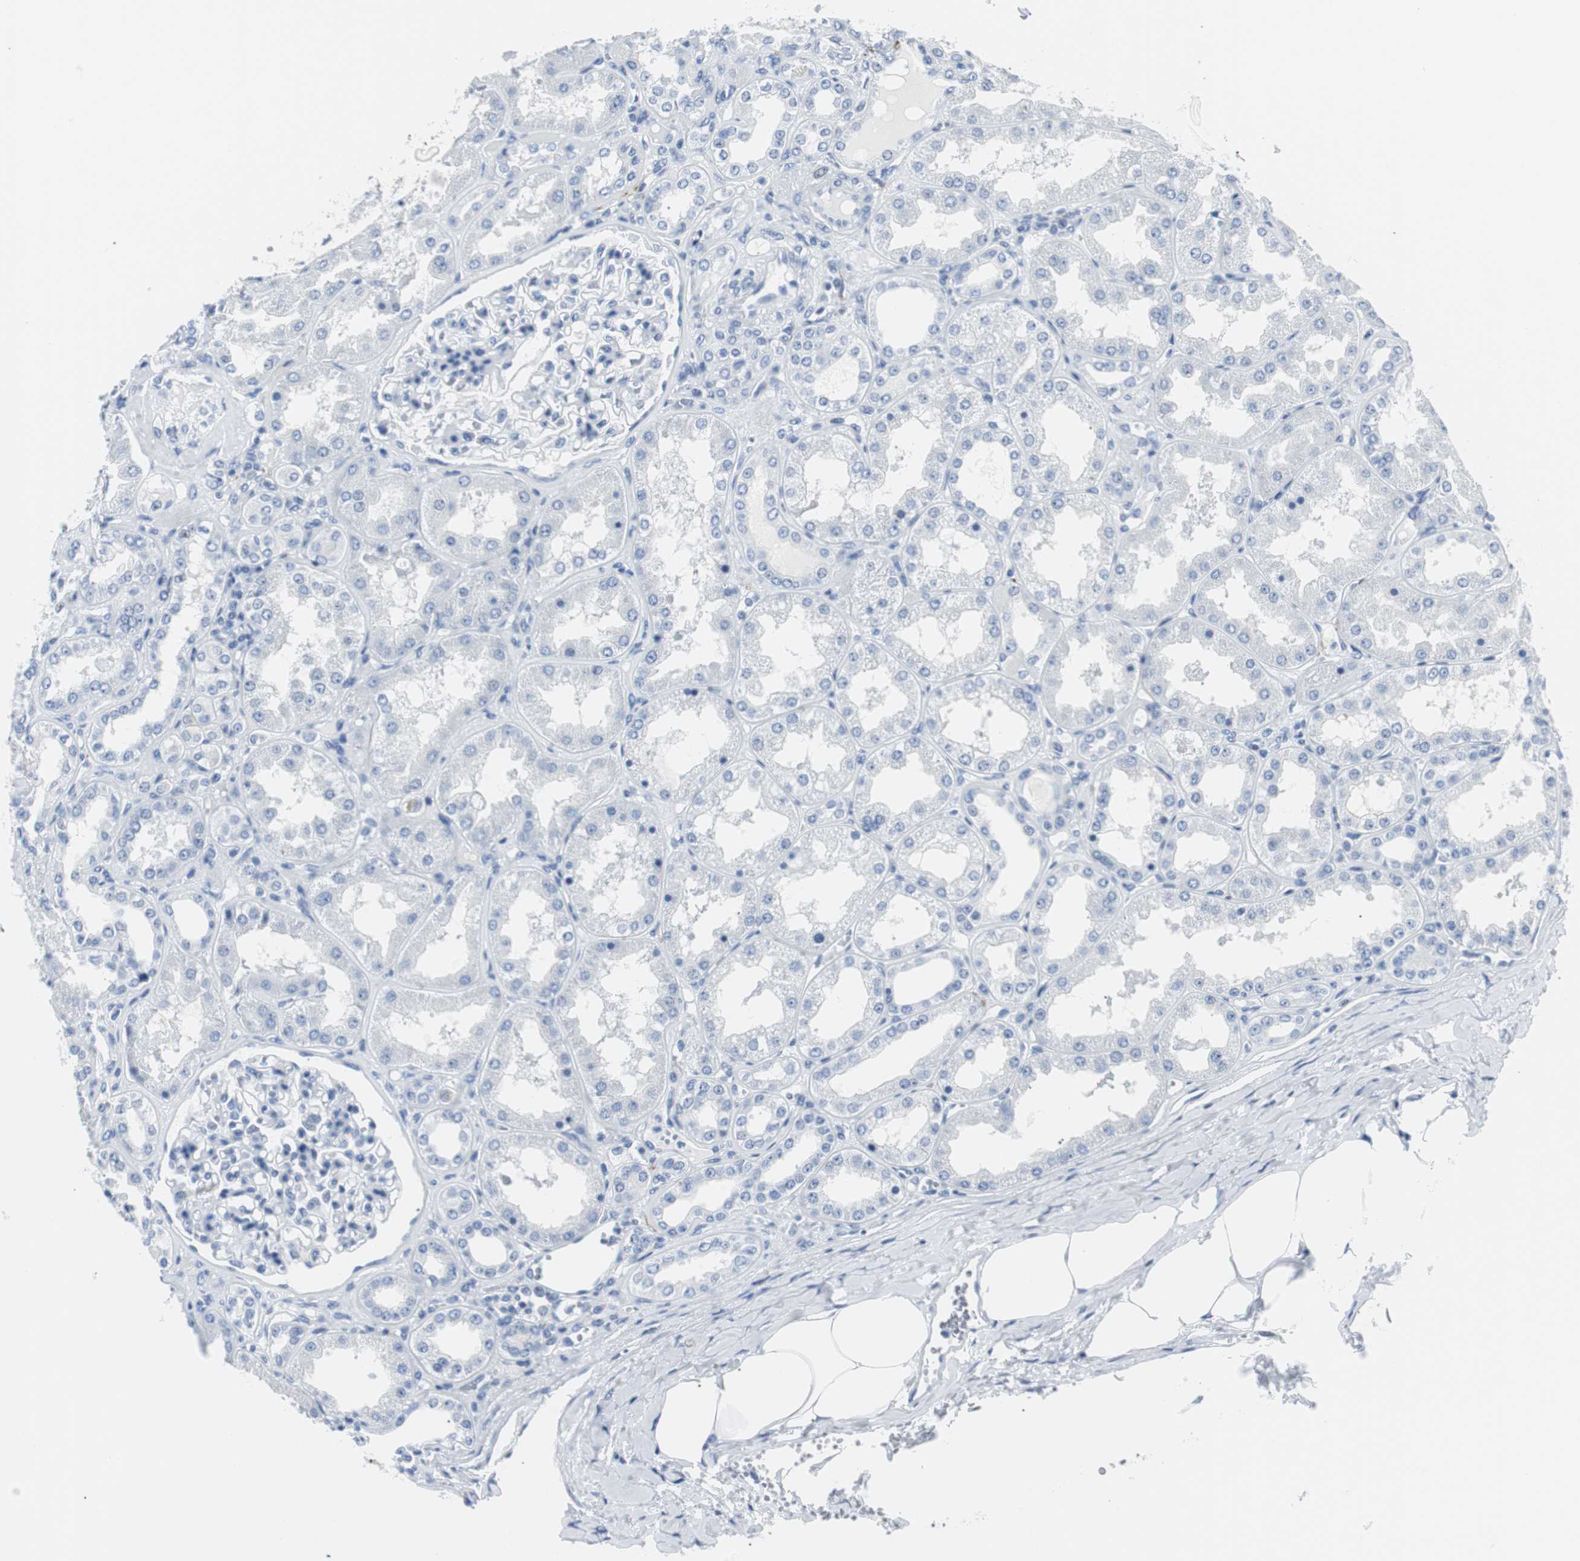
{"staining": {"intensity": "negative", "quantity": "none", "location": "none"}, "tissue": "kidney", "cell_type": "Cells in glomeruli", "image_type": "normal", "snomed": [{"axis": "morphology", "description": "Normal tissue, NOS"}, {"axis": "topography", "description": "Kidney"}], "caption": "IHC photomicrograph of unremarkable kidney: human kidney stained with DAB (3,3'-diaminobenzidine) demonstrates no significant protein expression in cells in glomeruli.", "gene": "GAP43", "patient": {"sex": "female", "age": 56}}